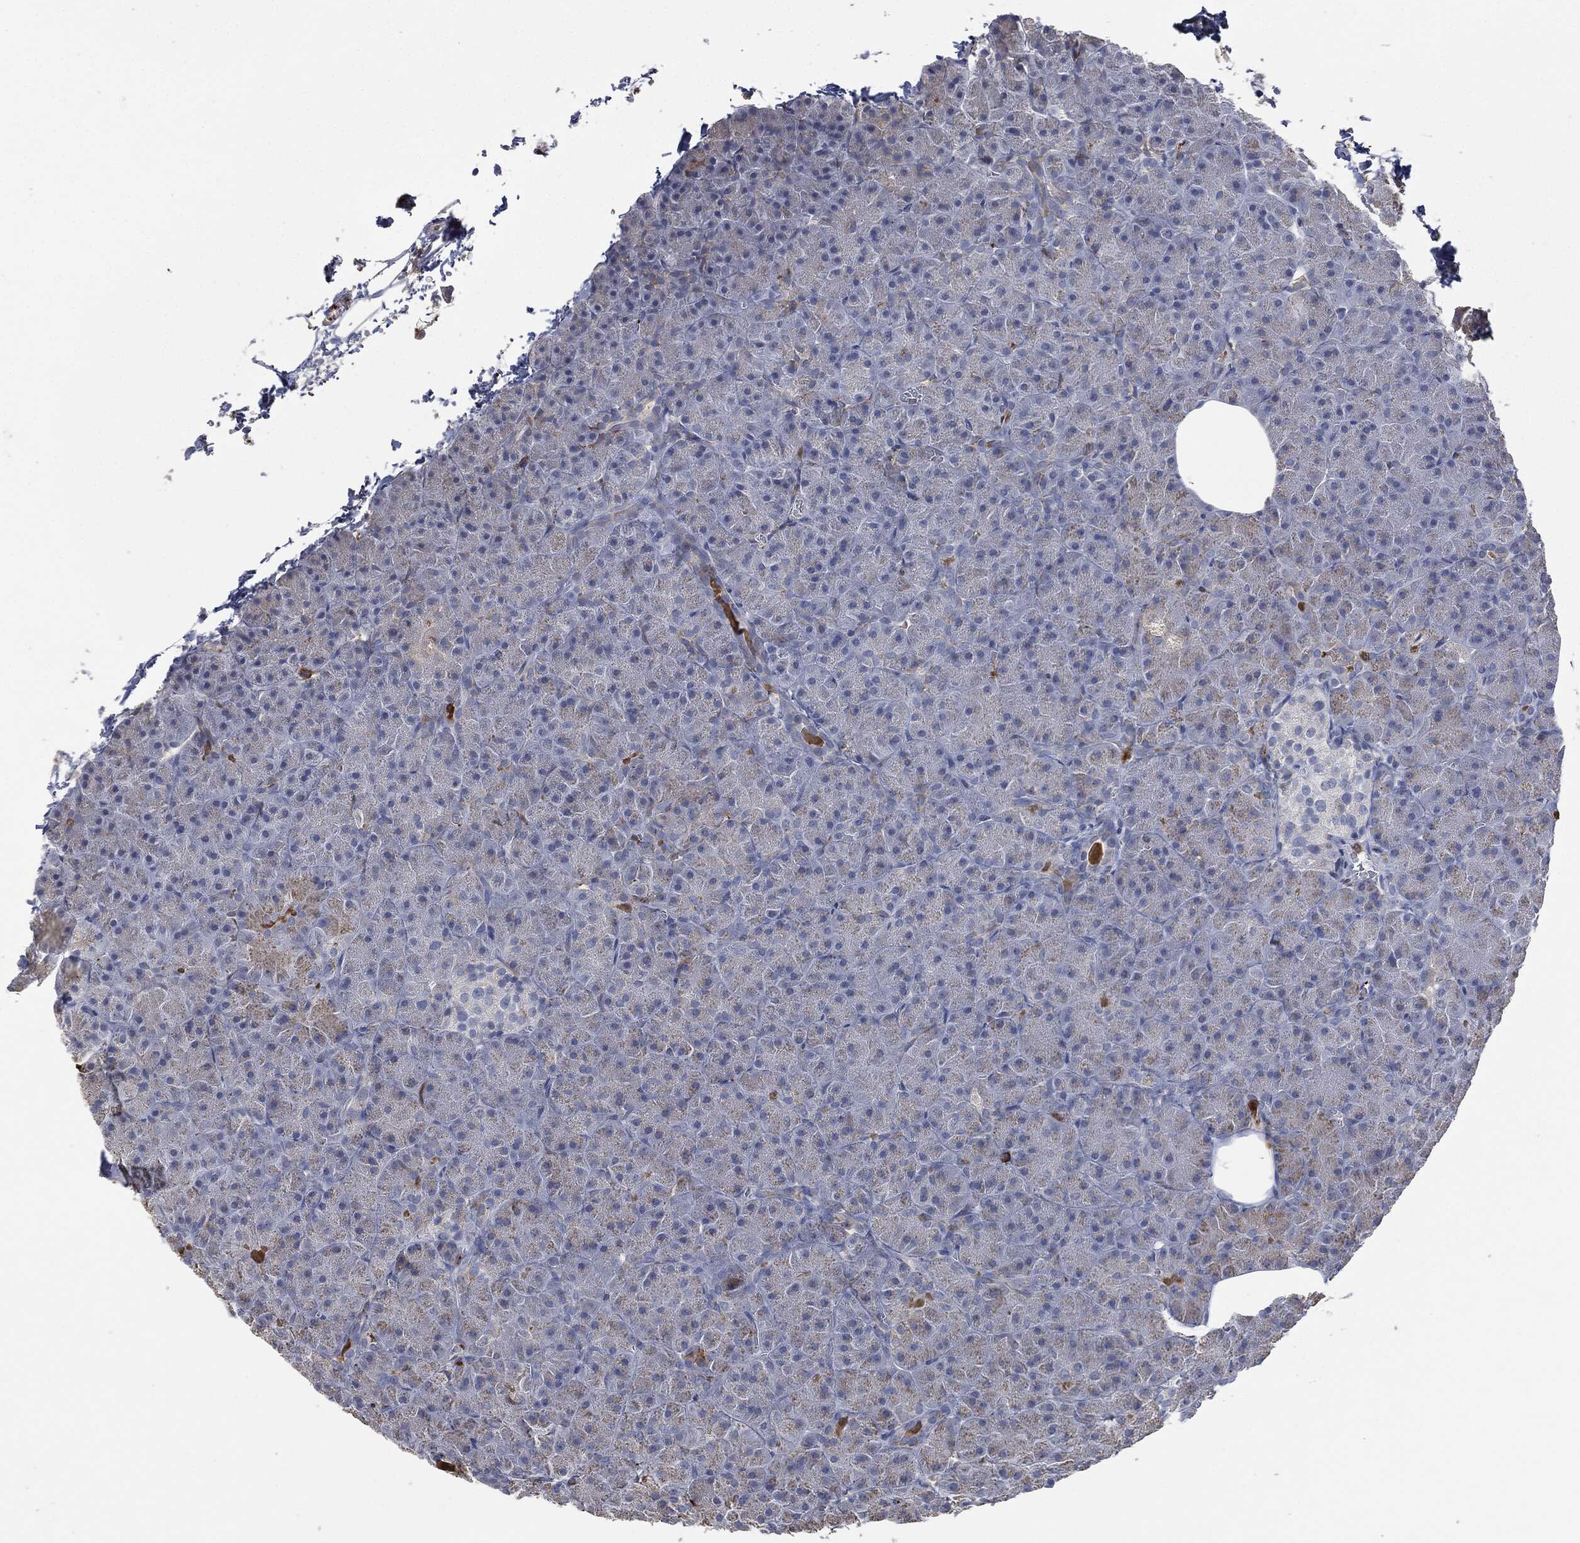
{"staining": {"intensity": "weak", "quantity": "25%-75%", "location": "cytoplasmic/membranous"}, "tissue": "pancreas", "cell_type": "Exocrine glandular cells", "image_type": "normal", "snomed": [{"axis": "morphology", "description": "Normal tissue, NOS"}, {"axis": "topography", "description": "Pancreas"}], "caption": "A brown stain highlights weak cytoplasmic/membranous positivity of a protein in exocrine glandular cells of unremarkable human pancreas. Ihc stains the protein of interest in brown and the nuclei are stained blue.", "gene": "CD33", "patient": {"sex": "male", "age": 61}}